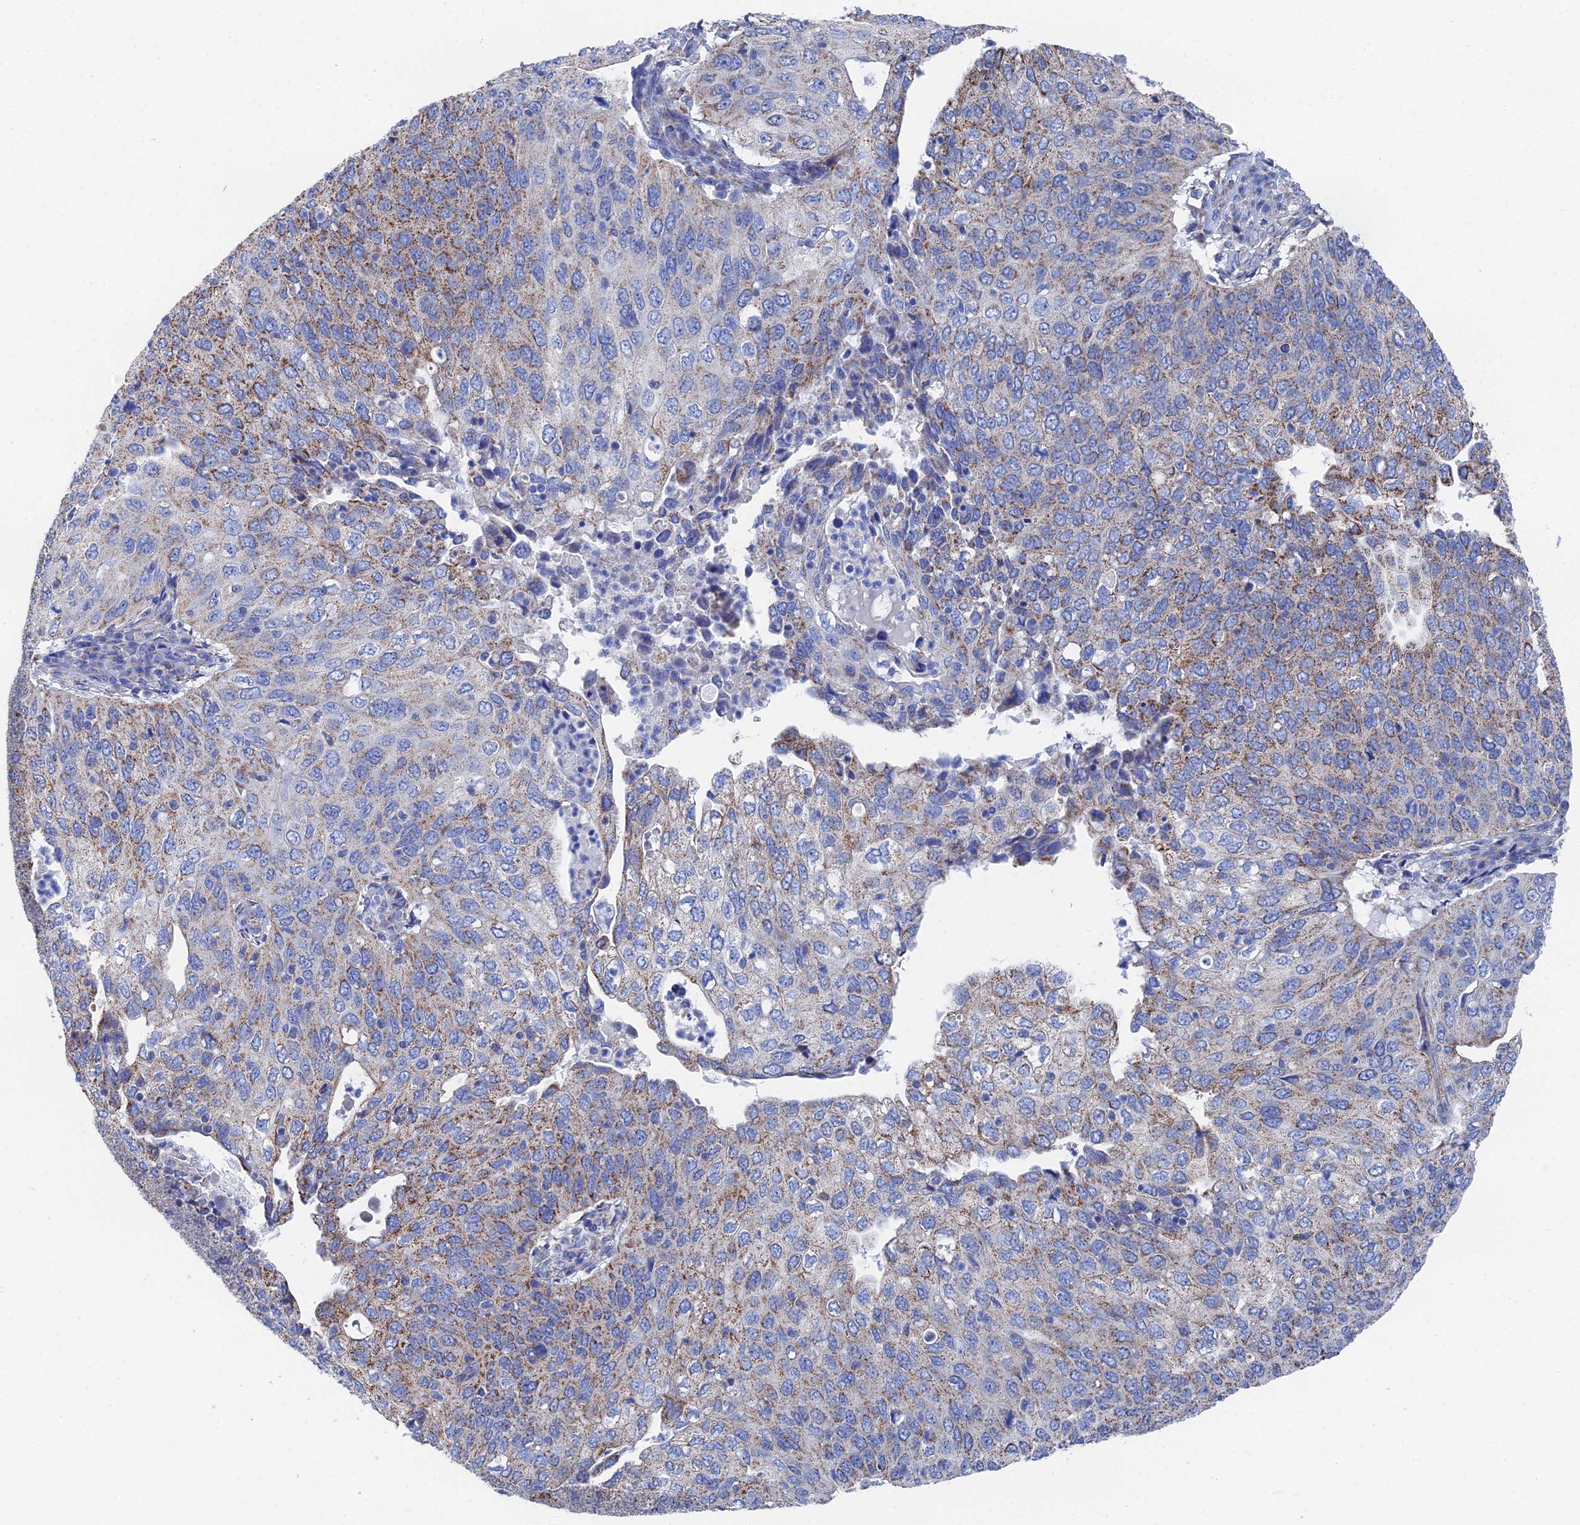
{"staining": {"intensity": "moderate", "quantity": "25%-75%", "location": "cytoplasmic/membranous"}, "tissue": "cervical cancer", "cell_type": "Tumor cells", "image_type": "cancer", "snomed": [{"axis": "morphology", "description": "Squamous cell carcinoma, NOS"}, {"axis": "topography", "description": "Cervix"}], "caption": "Cervical cancer (squamous cell carcinoma) stained with IHC reveals moderate cytoplasmic/membranous positivity in about 25%-75% of tumor cells.", "gene": "IFT80", "patient": {"sex": "female", "age": 36}}